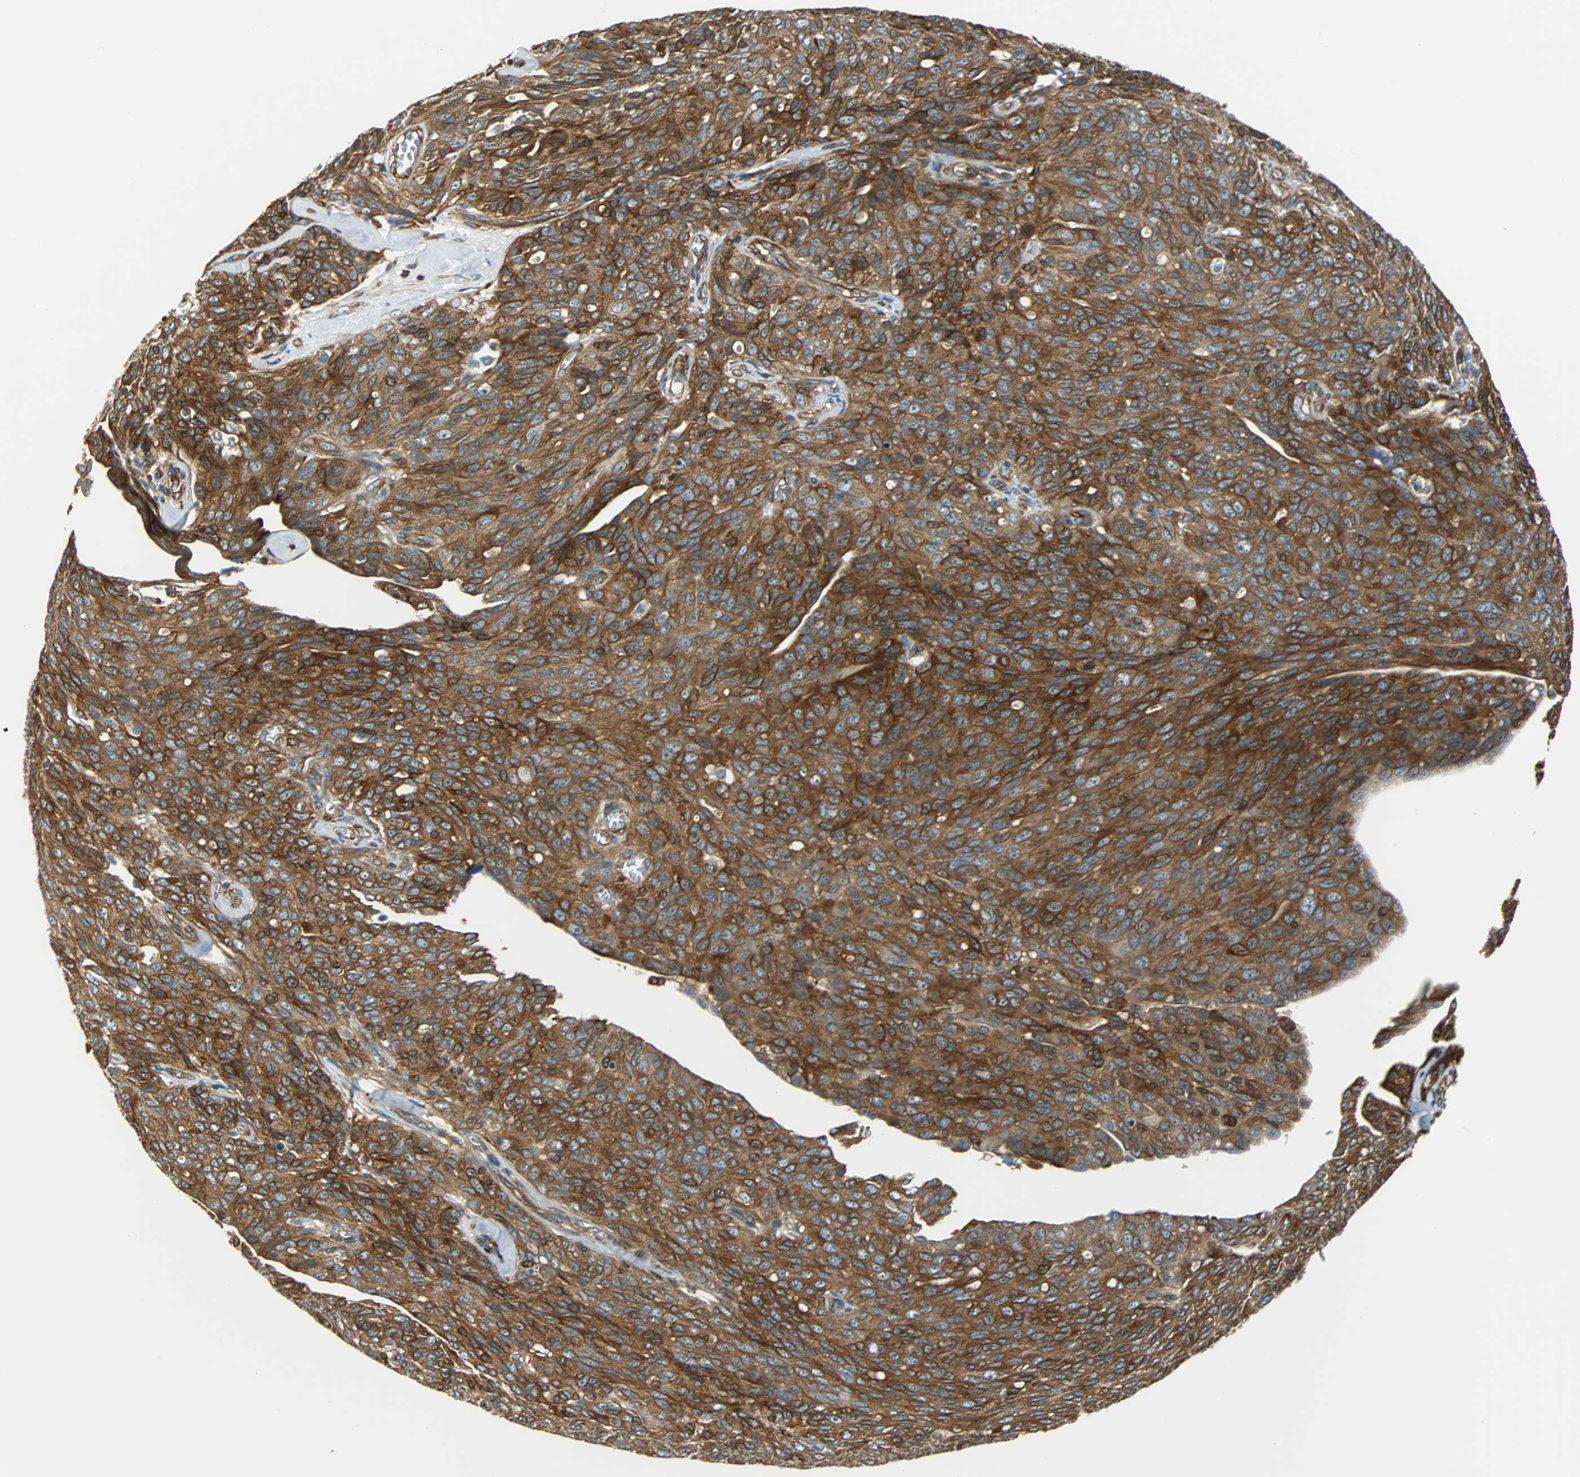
{"staining": {"intensity": "strong", "quantity": ">75%", "location": "cytoplasmic/membranous"}, "tissue": "ovarian cancer", "cell_type": "Tumor cells", "image_type": "cancer", "snomed": [{"axis": "morphology", "description": "Carcinoma, endometroid"}, {"axis": "topography", "description": "Ovary"}], "caption": "Endometroid carcinoma (ovarian) stained with DAB (3,3'-diaminobenzidine) immunohistochemistry displays high levels of strong cytoplasmic/membranous staining in about >75% of tumor cells.", "gene": "RELA", "patient": {"sex": "female", "age": 60}}